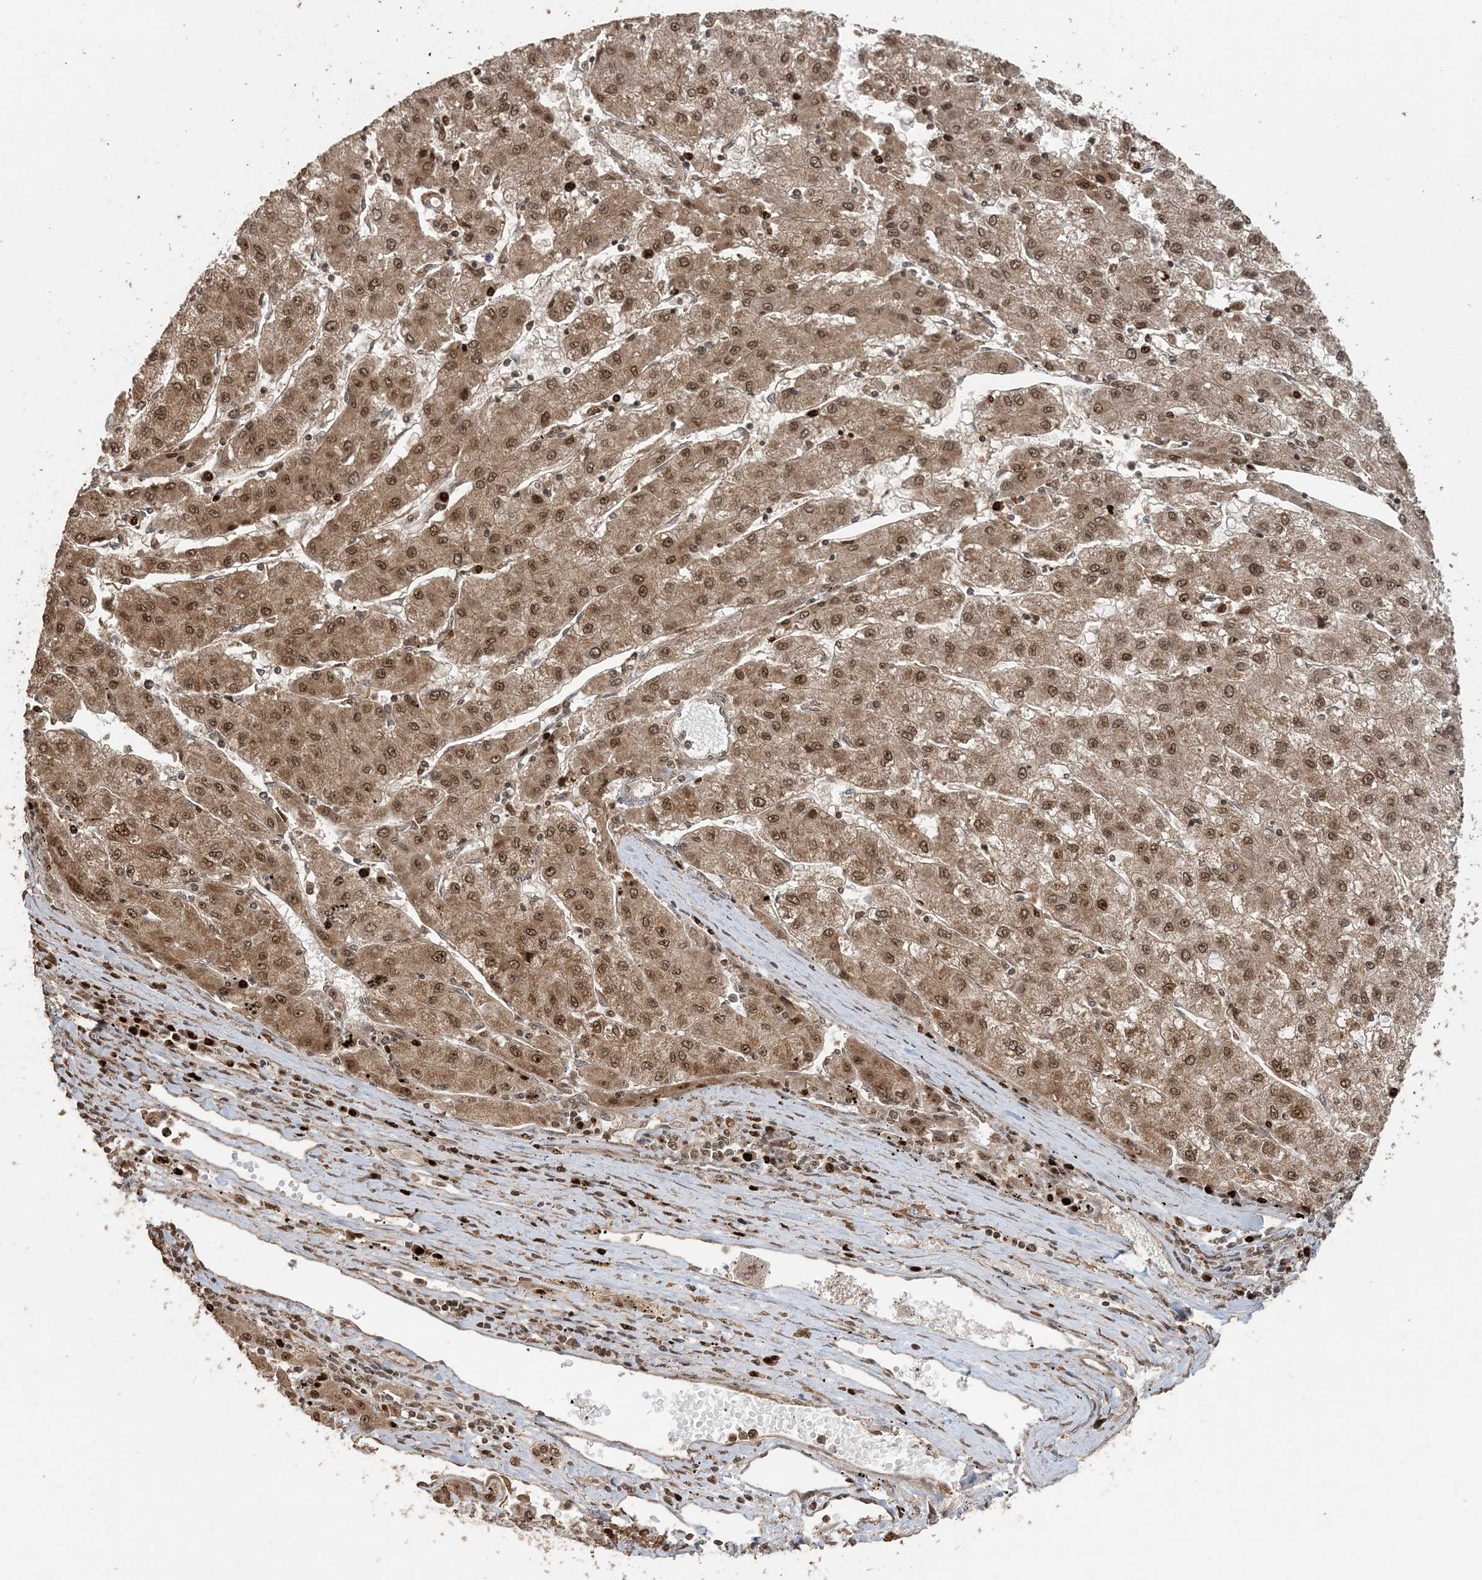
{"staining": {"intensity": "moderate", "quantity": ">75%", "location": "cytoplasmic/membranous,nuclear"}, "tissue": "liver cancer", "cell_type": "Tumor cells", "image_type": "cancer", "snomed": [{"axis": "morphology", "description": "Carcinoma, Hepatocellular, NOS"}, {"axis": "topography", "description": "Liver"}], "caption": "DAB (3,3'-diaminobenzidine) immunohistochemical staining of liver cancer reveals moderate cytoplasmic/membranous and nuclear protein positivity in approximately >75% of tumor cells. The staining was performed using DAB to visualize the protein expression in brown, while the nuclei were stained in blue with hematoxylin (Magnification: 20x).", "gene": "ATP13A2", "patient": {"sex": "male", "age": 72}}